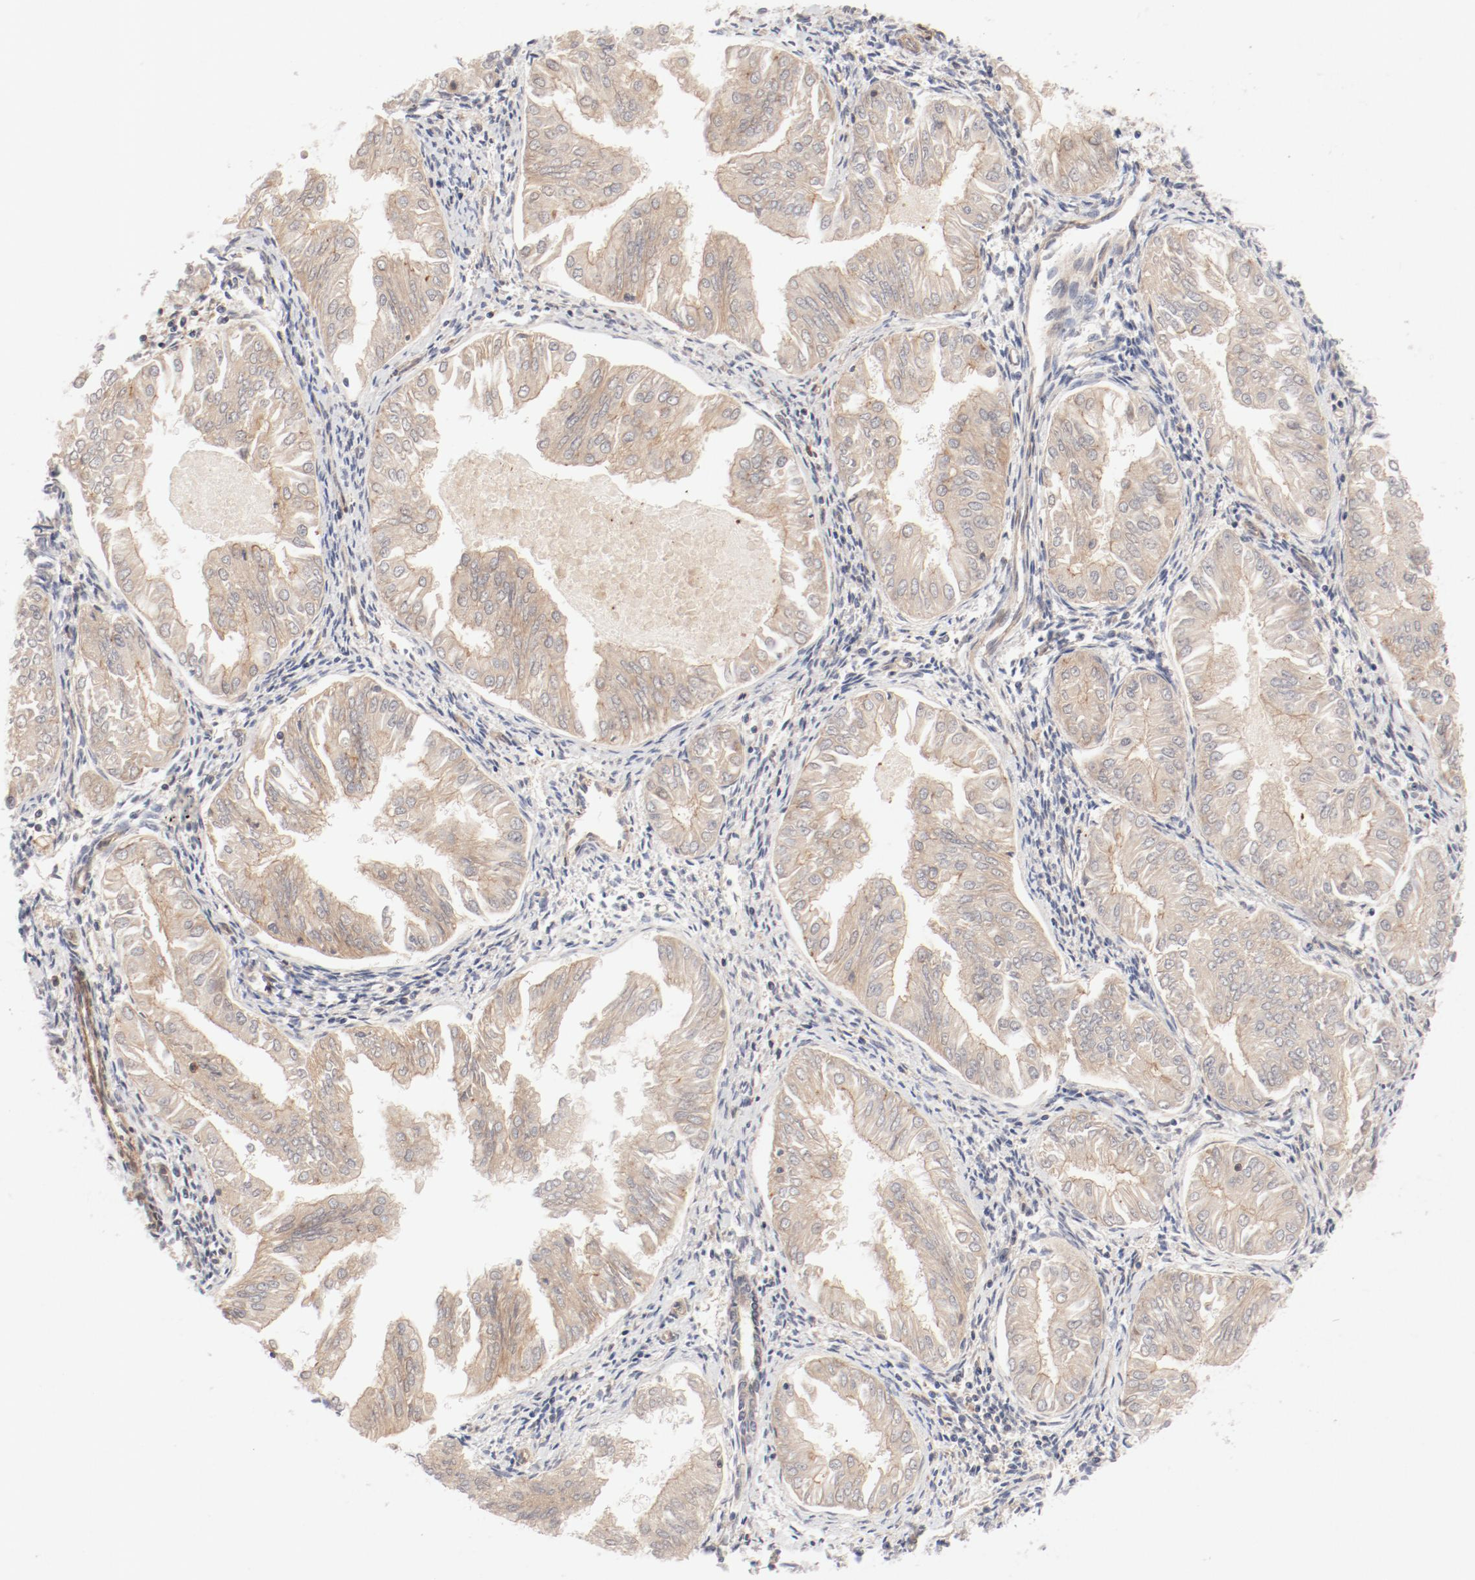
{"staining": {"intensity": "weak", "quantity": "25%-75%", "location": "cytoplasmic/membranous"}, "tissue": "endometrial cancer", "cell_type": "Tumor cells", "image_type": "cancer", "snomed": [{"axis": "morphology", "description": "Adenocarcinoma, NOS"}, {"axis": "topography", "description": "Endometrium"}], "caption": "Immunohistochemistry (IHC) staining of endometrial cancer, which demonstrates low levels of weak cytoplasmic/membranous expression in approximately 25%-75% of tumor cells indicating weak cytoplasmic/membranous protein positivity. The staining was performed using DAB (brown) for protein detection and nuclei were counterstained in hematoxylin (blue).", "gene": "ZNF267", "patient": {"sex": "female", "age": 53}}